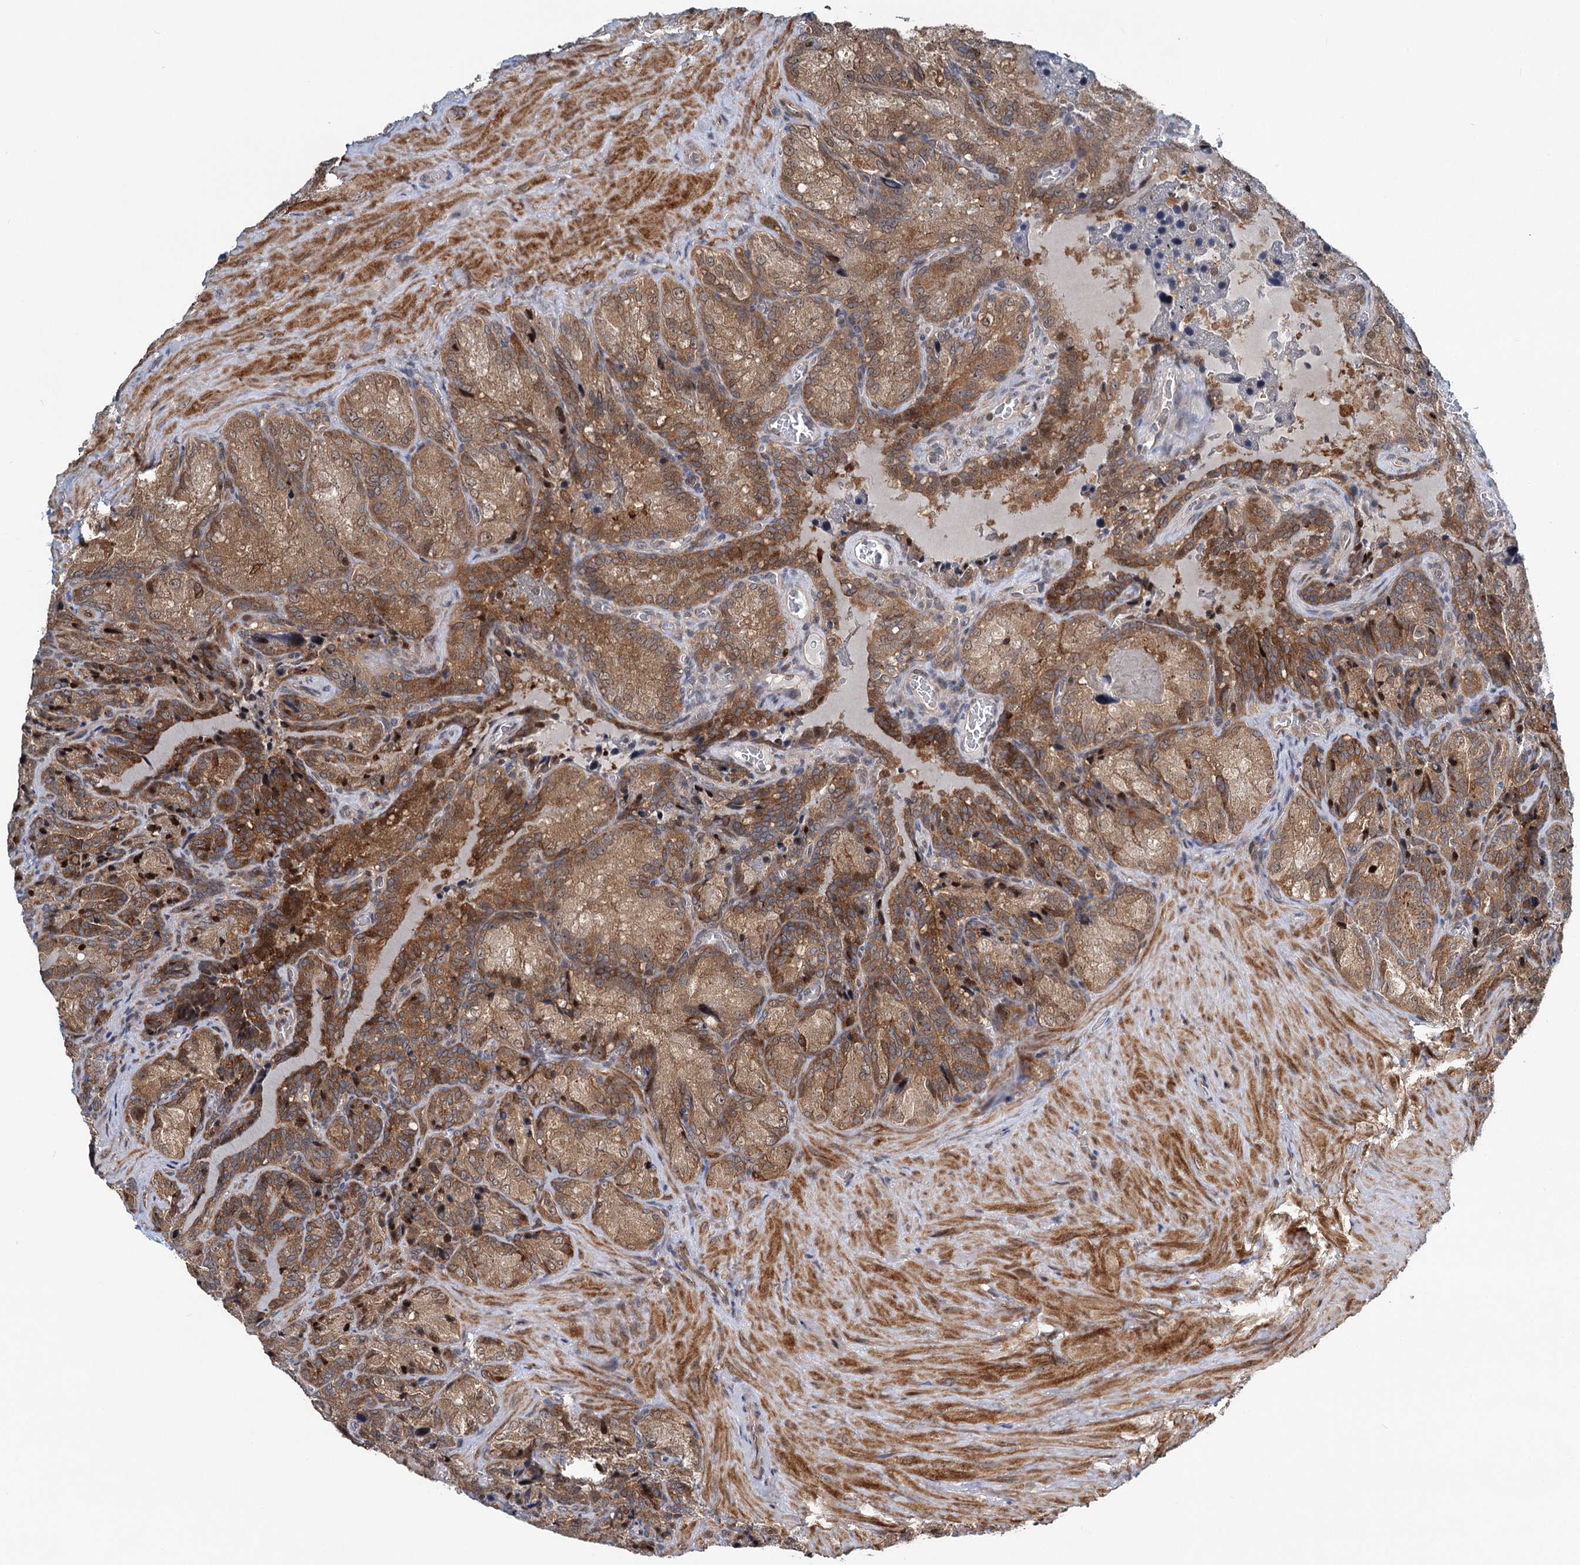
{"staining": {"intensity": "moderate", "quantity": ">75%", "location": "cytoplasmic/membranous"}, "tissue": "seminal vesicle", "cell_type": "Glandular cells", "image_type": "normal", "snomed": [{"axis": "morphology", "description": "Normal tissue, NOS"}, {"axis": "topography", "description": "Seminal veicle"}], "caption": "A high-resolution histopathology image shows immunohistochemistry (IHC) staining of benign seminal vesicle, which shows moderate cytoplasmic/membranous positivity in about >75% of glandular cells.", "gene": "GPBP1", "patient": {"sex": "male", "age": 62}}